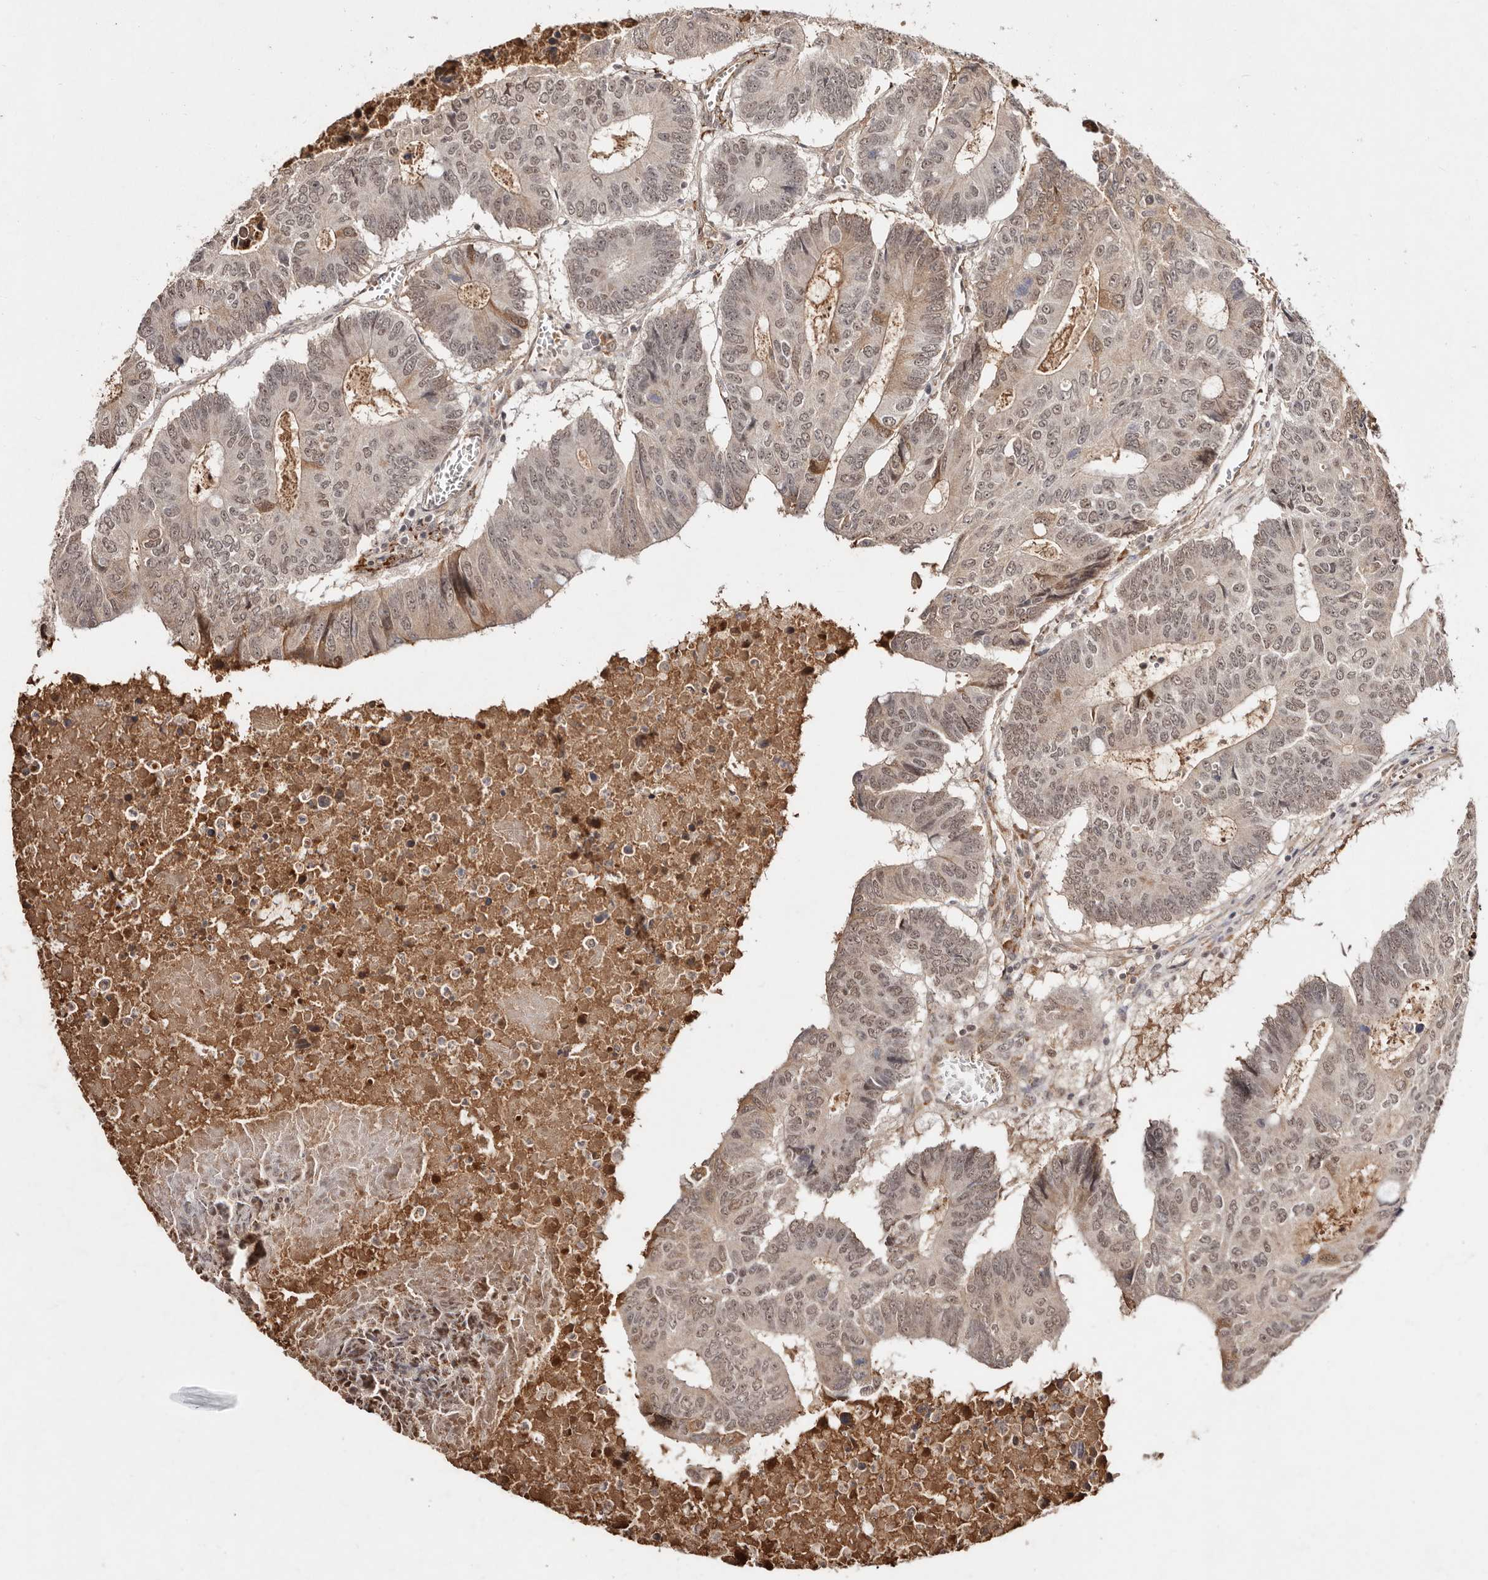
{"staining": {"intensity": "moderate", "quantity": ">75%", "location": "nuclear"}, "tissue": "colorectal cancer", "cell_type": "Tumor cells", "image_type": "cancer", "snomed": [{"axis": "morphology", "description": "Adenocarcinoma, NOS"}, {"axis": "topography", "description": "Colon"}], "caption": "Human colorectal cancer stained for a protein (brown) shows moderate nuclear positive positivity in about >75% of tumor cells.", "gene": "BICRAL", "patient": {"sex": "male", "age": 87}}